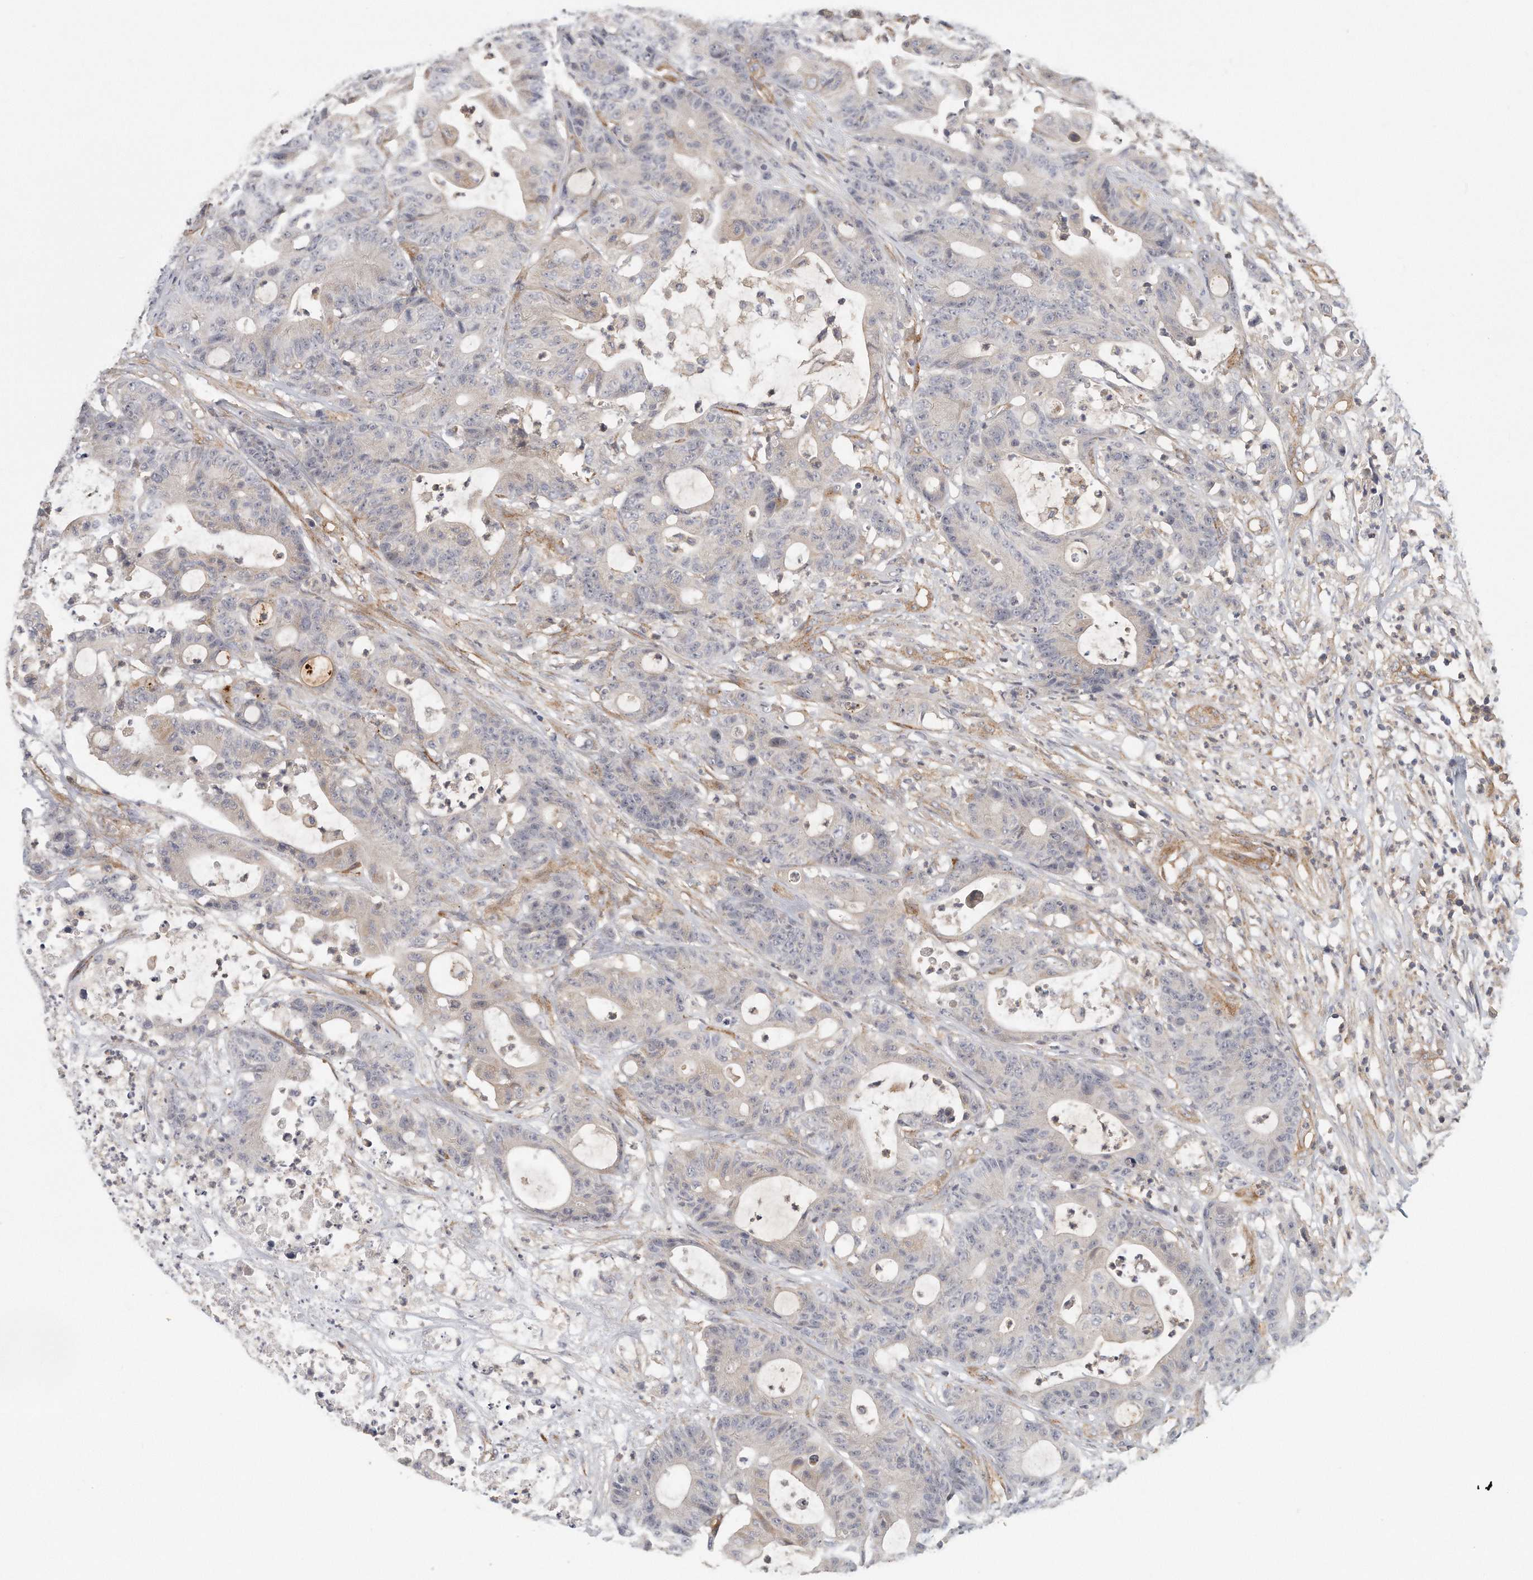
{"staining": {"intensity": "weak", "quantity": "<25%", "location": "cytoplasmic/membranous"}, "tissue": "colorectal cancer", "cell_type": "Tumor cells", "image_type": "cancer", "snomed": [{"axis": "morphology", "description": "Adenocarcinoma, NOS"}, {"axis": "topography", "description": "Colon"}], "caption": "This micrograph is of colorectal adenocarcinoma stained with immunohistochemistry (IHC) to label a protein in brown with the nuclei are counter-stained blue. There is no expression in tumor cells. (DAB IHC with hematoxylin counter stain).", "gene": "MTERF4", "patient": {"sex": "female", "age": 84}}